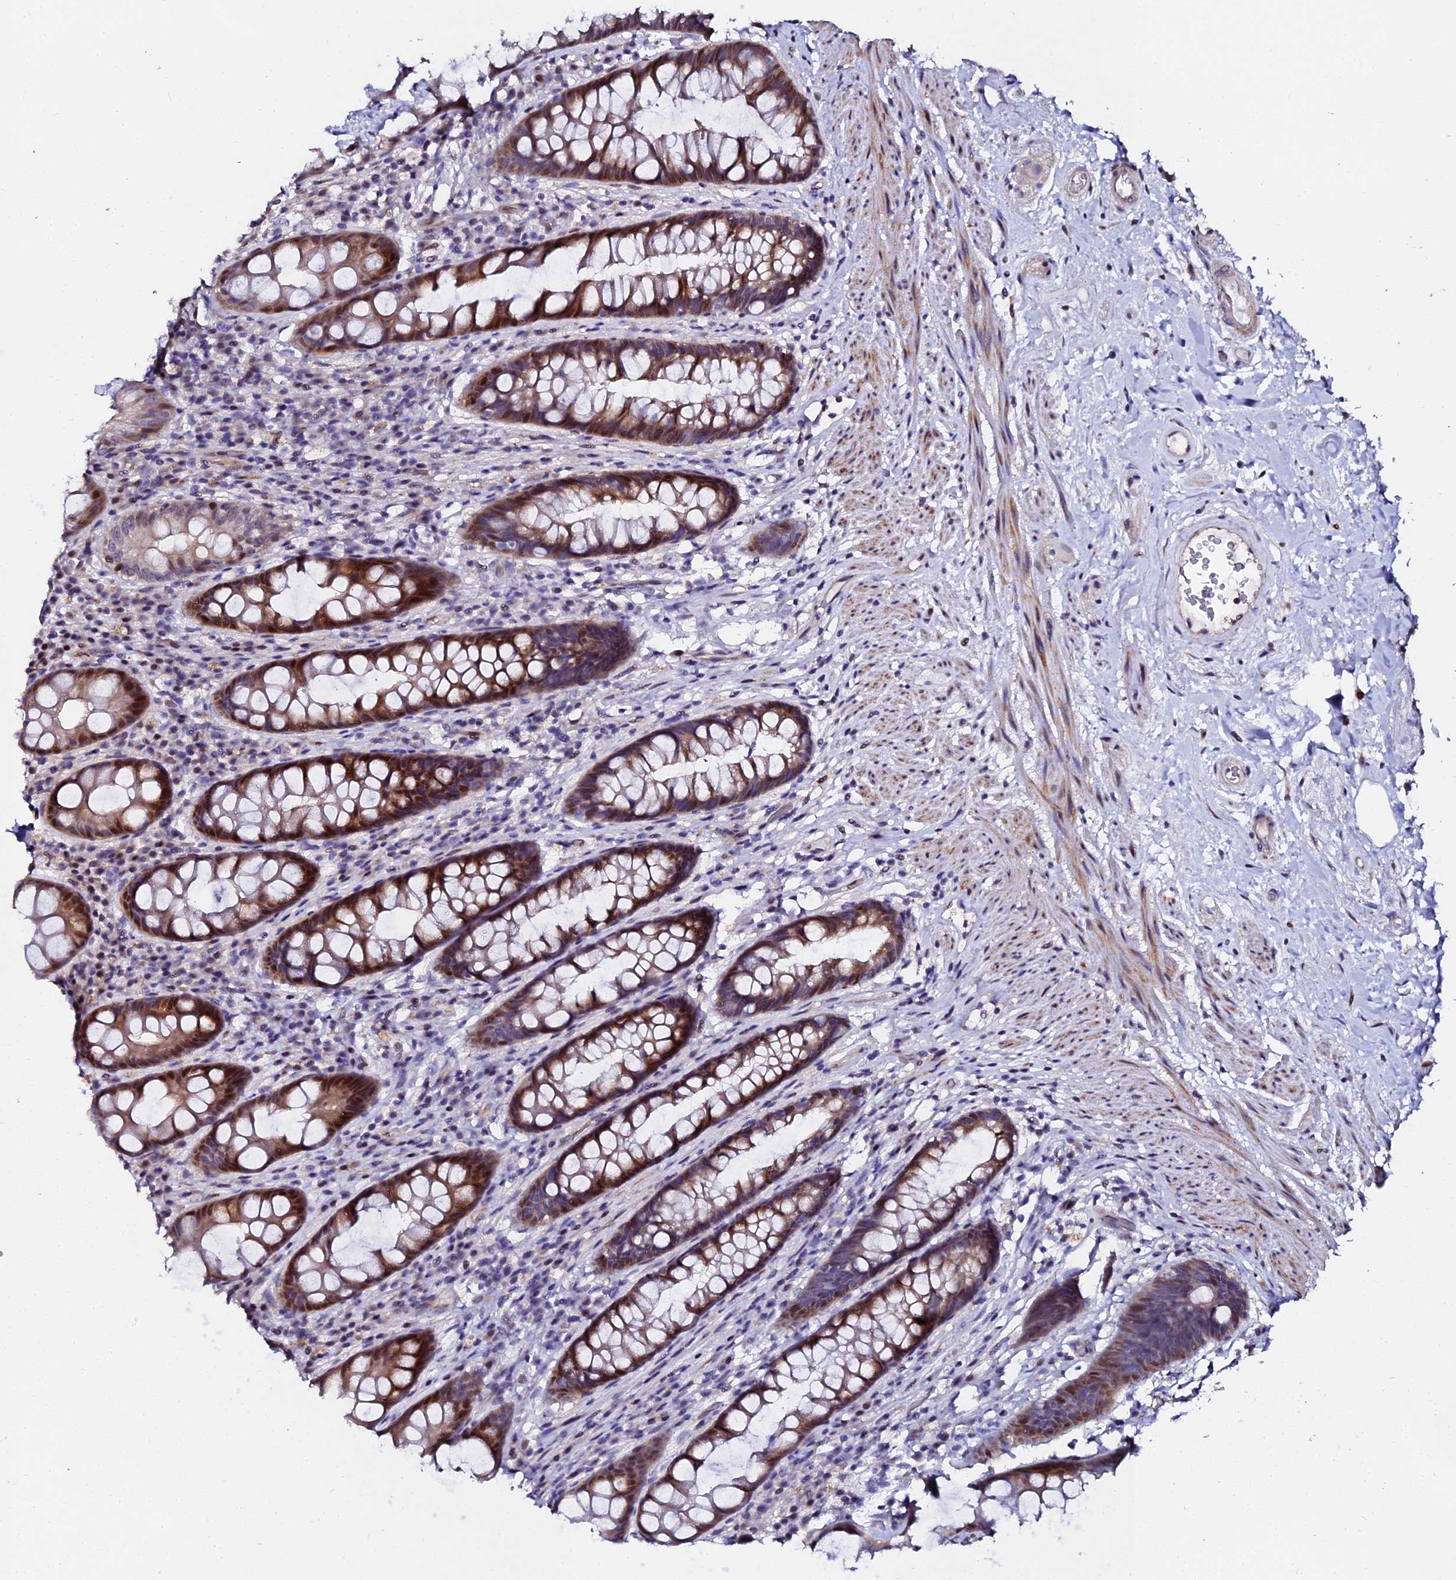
{"staining": {"intensity": "moderate", "quantity": ">75%", "location": "cytoplasmic/membranous,nuclear"}, "tissue": "rectum", "cell_type": "Glandular cells", "image_type": "normal", "snomed": [{"axis": "morphology", "description": "Normal tissue, NOS"}, {"axis": "topography", "description": "Rectum"}], "caption": "The immunohistochemical stain labels moderate cytoplasmic/membranous,nuclear expression in glandular cells of normal rectum. The staining was performed using DAB (3,3'-diaminobenzidine) to visualize the protein expression in brown, while the nuclei were stained in blue with hematoxylin (Magnification: 20x).", "gene": "GPN3", "patient": {"sex": "male", "age": 74}}